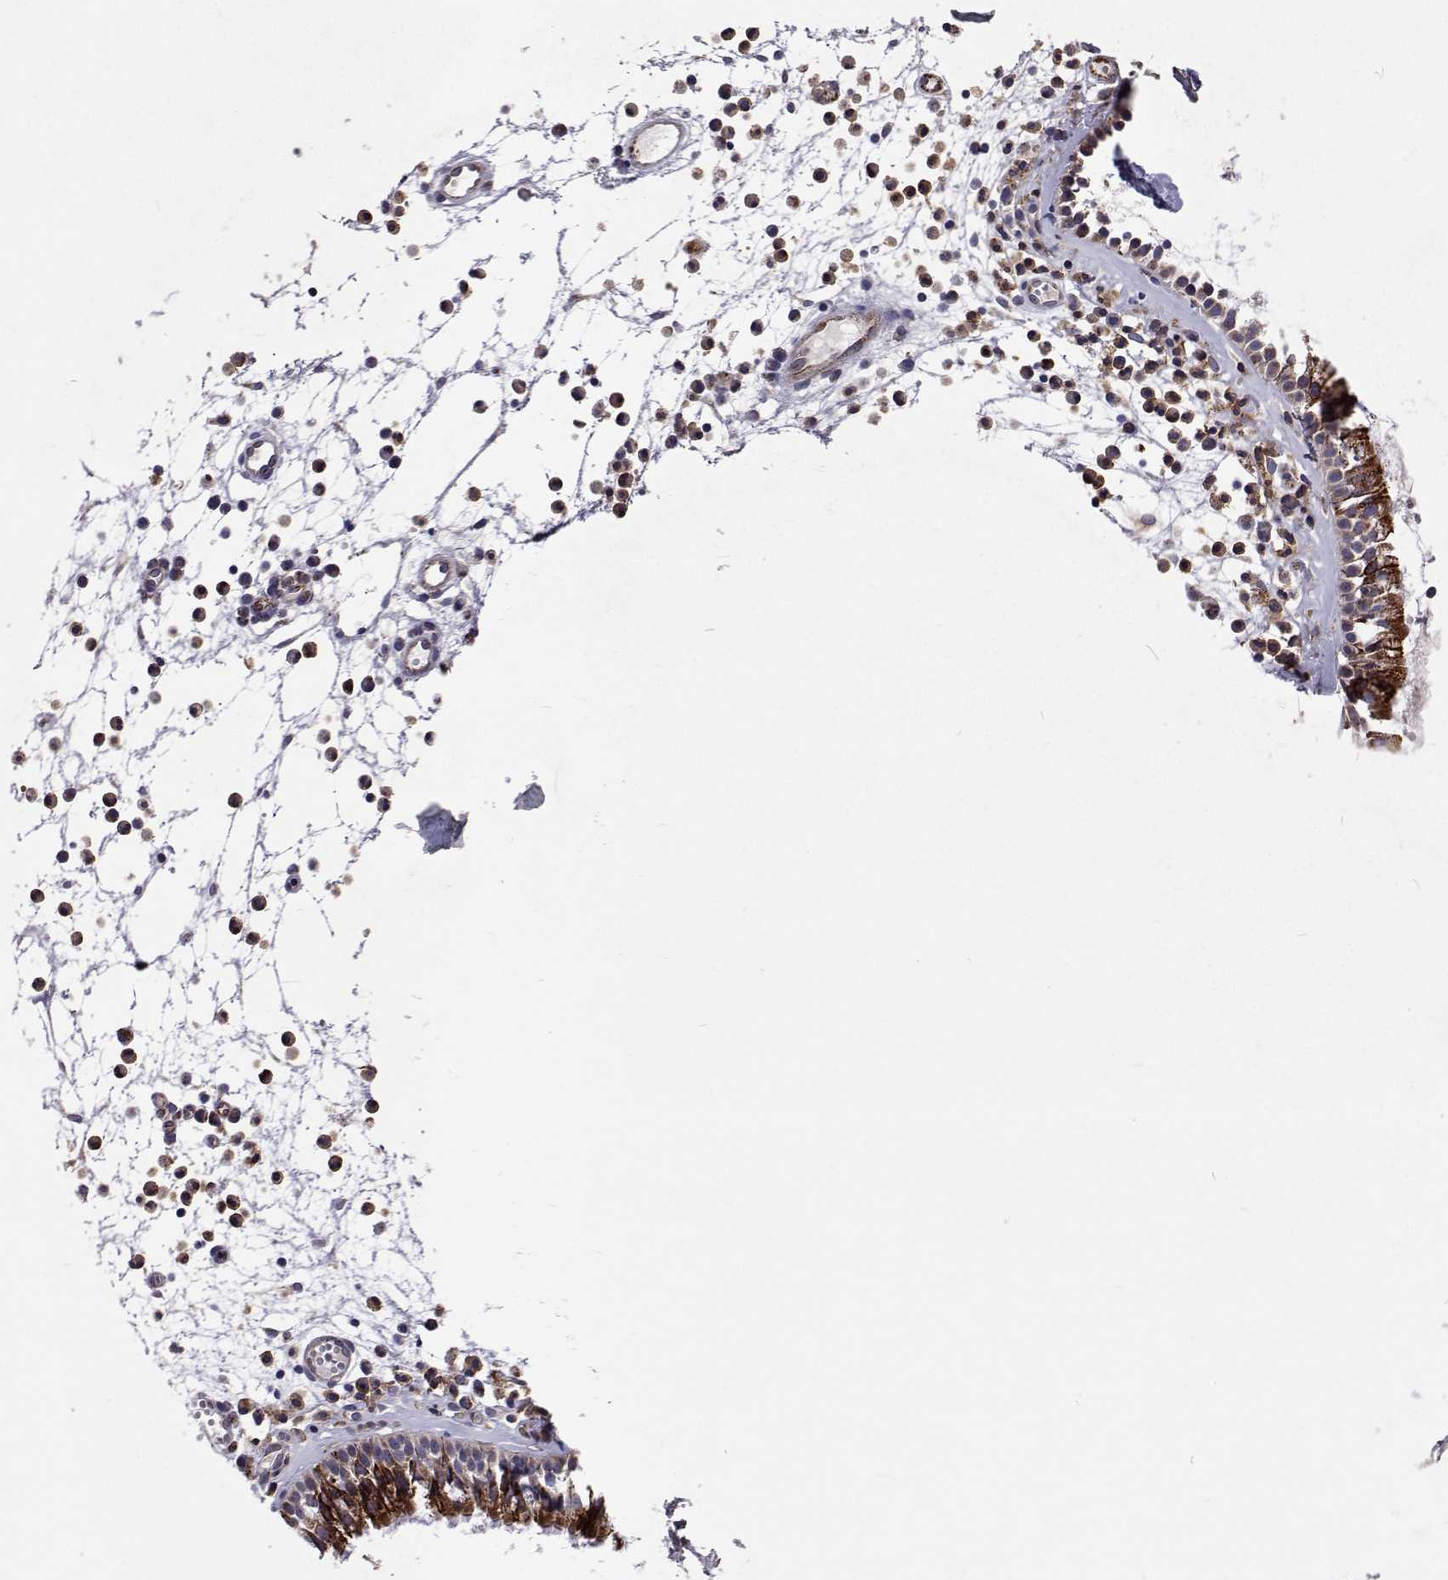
{"staining": {"intensity": "moderate", "quantity": ">75%", "location": "cytoplasmic/membranous"}, "tissue": "nasopharynx", "cell_type": "Respiratory epithelial cells", "image_type": "normal", "snomed": [{"axis": "morphology", "description": "Normal tissue, NOS"}, {"axis": "topography", "description": "Nasopharynx"}], "caption": "IHC of normal nasopharynx shows medium levels of moderate cytoplasmic/membranous expression in about >75% of respiratory epithelial cells.", "gene": "DHTKD1", "patient": {"sex": "female", "age": 52}}